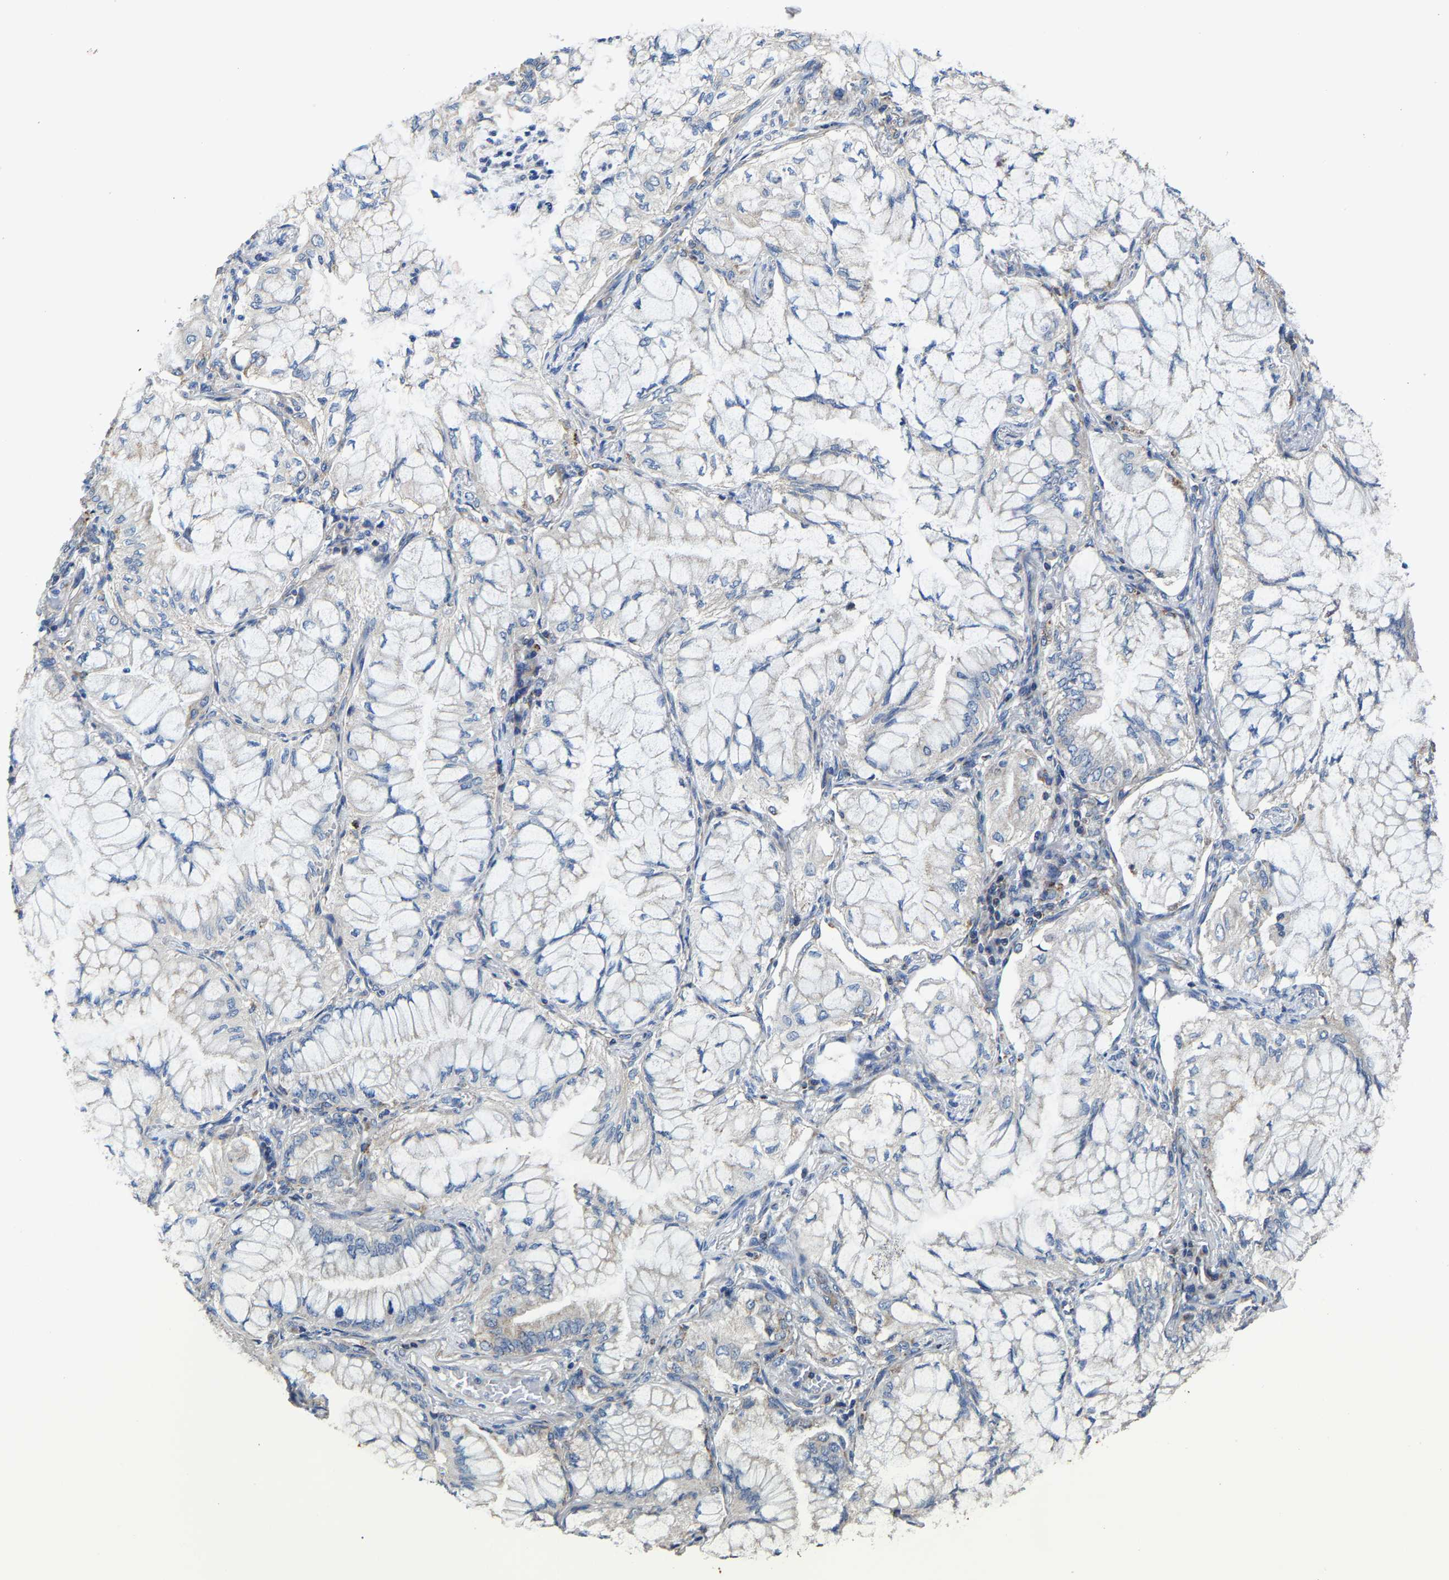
{"staining": {"intensity": "weak", "quantity": "<25%", "location": "cytoplasmic/membranous"}, "tissue": "lung cancer", "cell_type": "Tumor cells", "image_type": "cancer", "snomed": [{"axis": "morphology", "description": "Adenocarcinoma, NOS"}, {"axis": "topography", "description": "Lung"}], "caption": "Immunohistochemistry (IHC) image of neoplastic tissue: adenocarcinoma (lung) stained with DAB demonstrates no significant protein staining in tumor cells.", "gene": "AGK", "patient": {"sex": "female", "age": 70}}